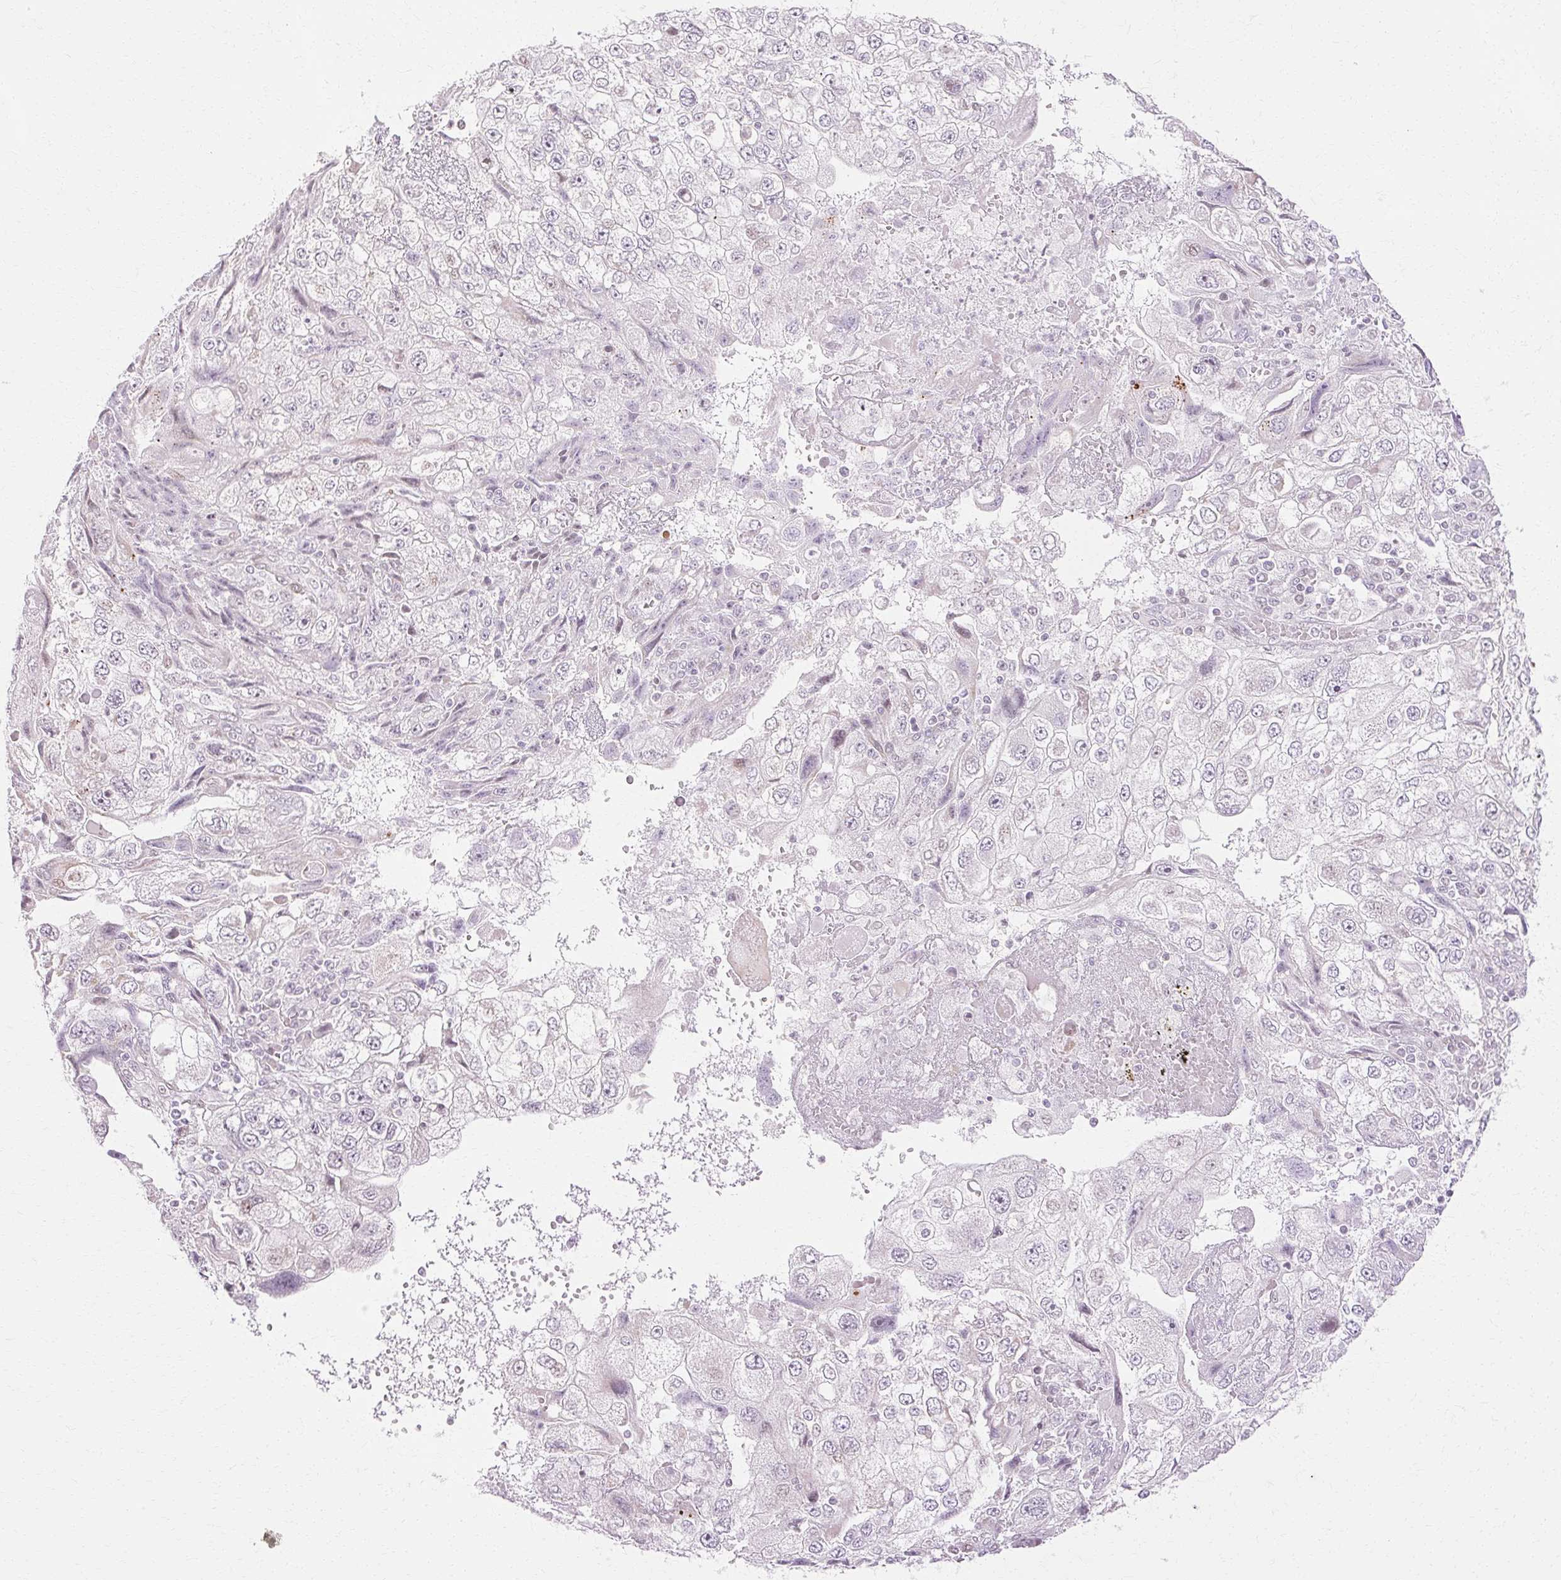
{"staining": {"intensity": "negative", "quantity": "none", "location": "none"}, "tissue": "endometrial cancer", "cell_type": "Tumor cells", "image_type": "cancer", "snomed": [{"axis": "morphology", "description": "Adenocarcinoma, NOS"}, {"axis": "topography", "description": "Endometrium"}], "caption": "Immunohistochemistry (IHC) photomicrograph of adenocarcinoma (endometrial) stained for a protein (brown), which shows no positivity in tumor cells.", "gene": "C3orf49", "patient": {"sex": "female", "age": 49}}